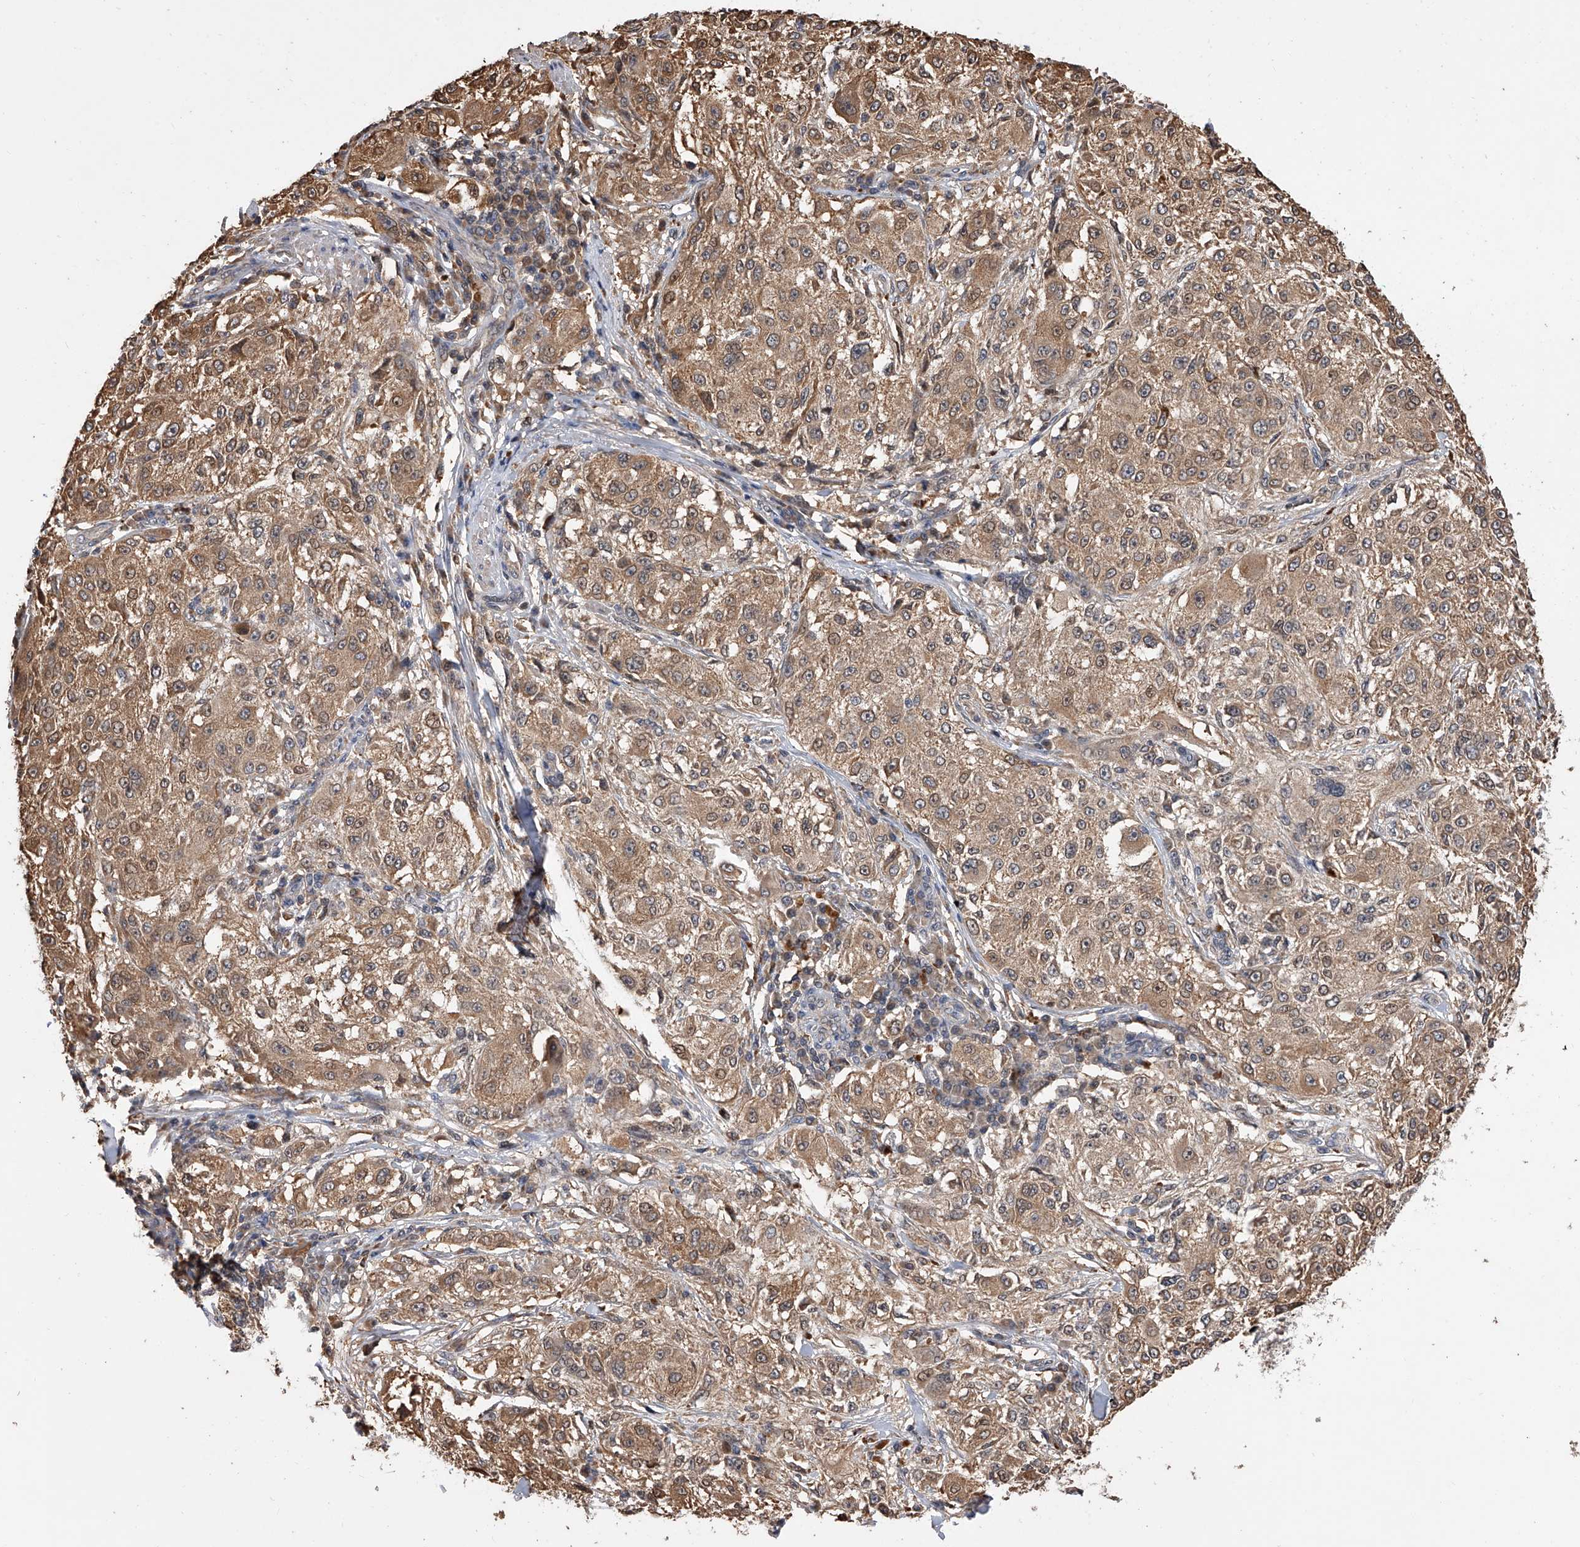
{"staining": {"intensity": "weak", "quantity": ">75%", "location": "cytoplasmic/membranous"}, "tissue": "melanoma", "cell_type": "Tumor cells", "image_type": "cancer", "snomed": [{"axis": "morphology", "description": "Necrosis, NOS"}, {"axis": "morphology", "description": "Malignant melanoma, NOS"}, {"axis": "topography", "description": "Skin"}], "caption": "Protein staining of melanoma tissue reveals weak cytoplasmic/membranous positivity in approximately >75% of tumor cells.", "gene": "GMDS", "patient": {"sex": "female", "age": 87}}